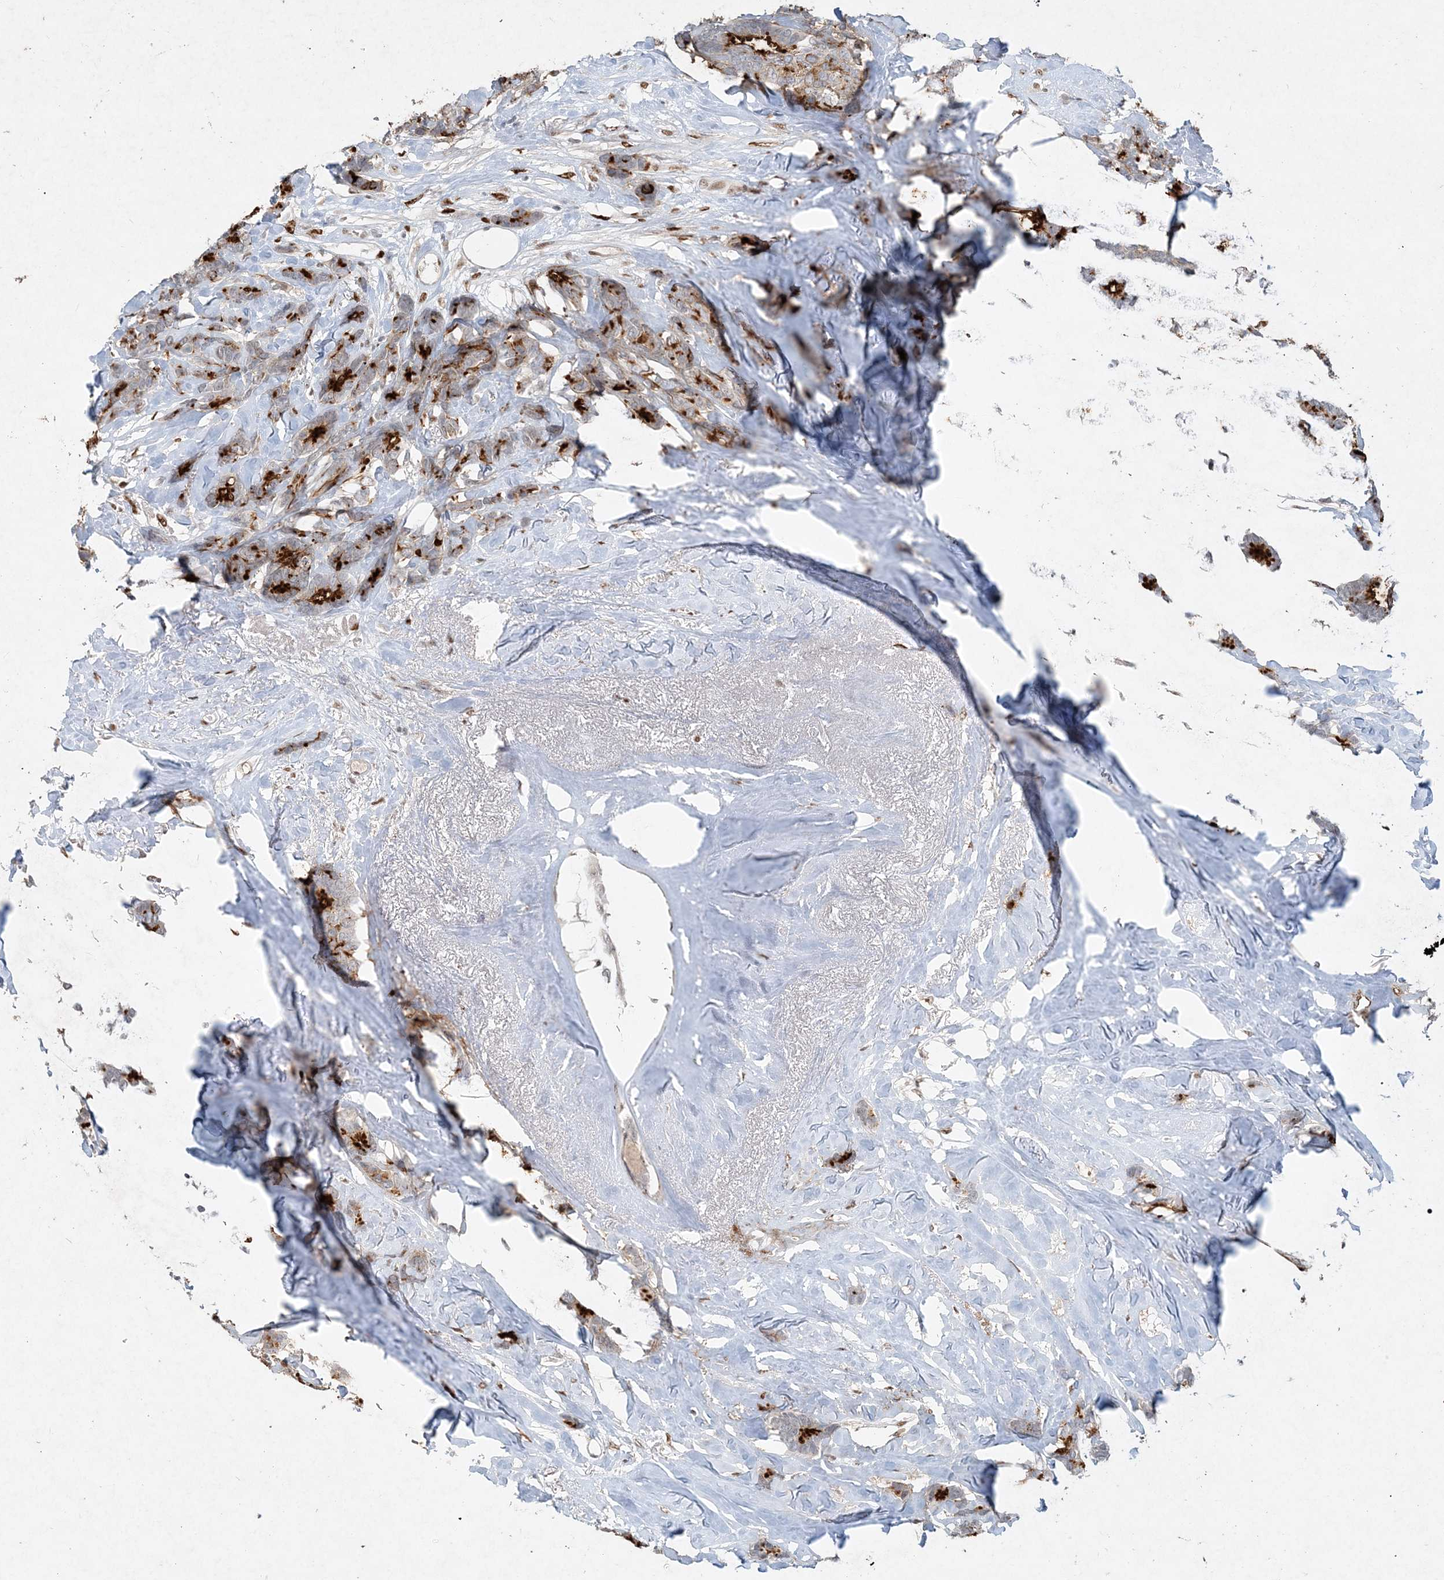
{"staining": {"intensity": "strong", "quantity": "25%-75%", "location": "cytoplasmic/membranous"}, "tissue": "breast cancer", "cell_type": "Tumor cells", "image_type": "cancer", "snomed": [{"axis": "morphology", "description": "Duct carcinoma"}, {"axis": "topography", "description": "Breast"}], "caption": "Breast cancer was stained to show a protein in brown. There is high levels of strong cytoplasmic/membranous staining in about 25%-75% of tumor cells.", "gene": "GIN1", "patient": {"sex": "female", "age": 87}}